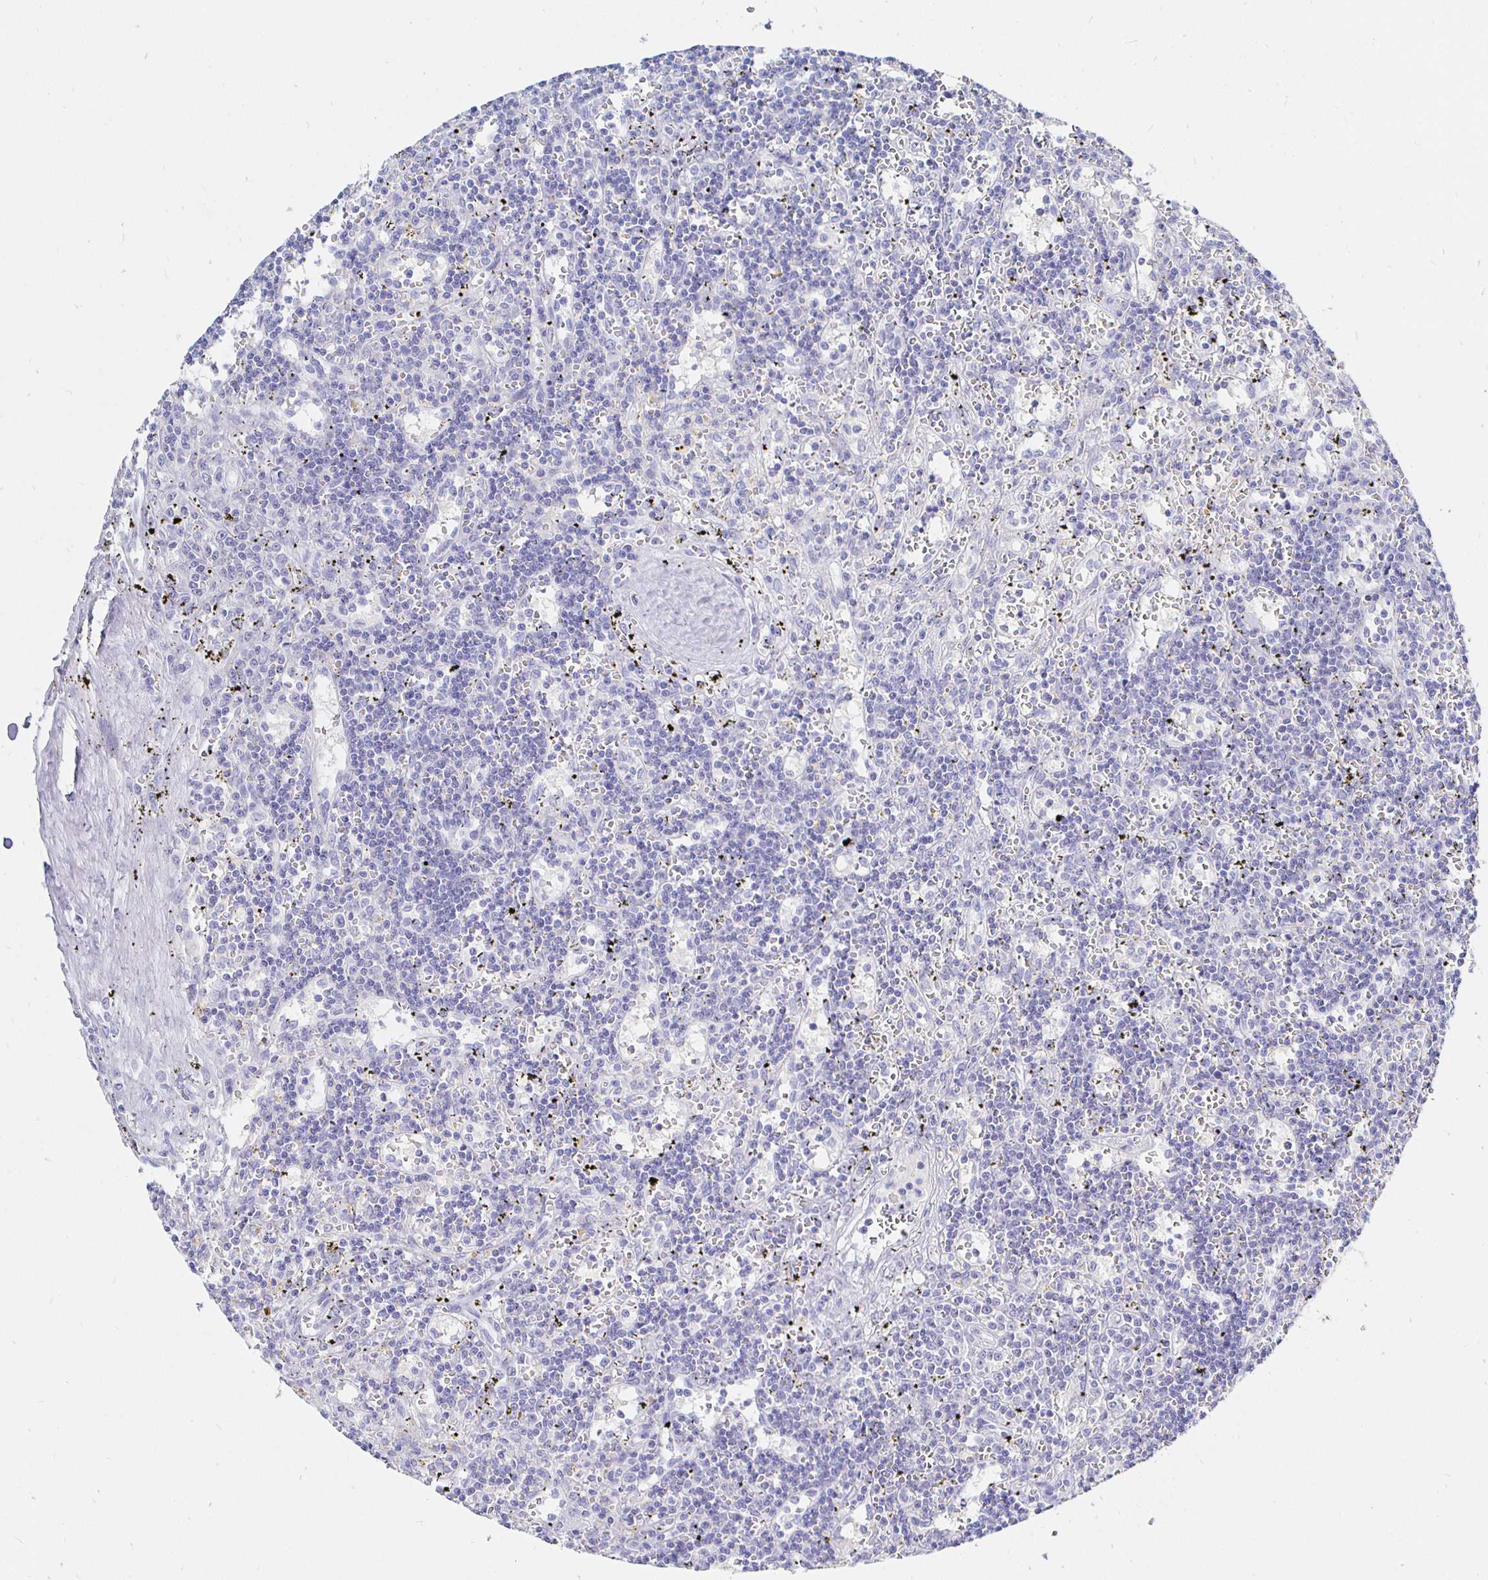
{"staining": {"intensity": "negative", "quantity": "none", "location": "none"}, "tissue": "lymphoma", "cell_type": "Tumor cells", "image_type": "cancer", "snomed": [{"axis": "morphology", "description": "Malignant lymphoma, non-Hodgkin's type, Low grade"}, {"axis": "topography", "description": "Spleen"}], "caption": "DAB immunohistochemical staining of low-grade malignant lymphoma, non-Hodgkin's type displays no significant expression in tumor cells. Brightfield microscopy of immunohistochemistry (IHC) stained with DAB (3,3'-diaminobenzidine) (brown) and hematoxylin (blue), captured at high magnification.", "gene": "CR2", "patient": {"sex": "male", "age": 60}}